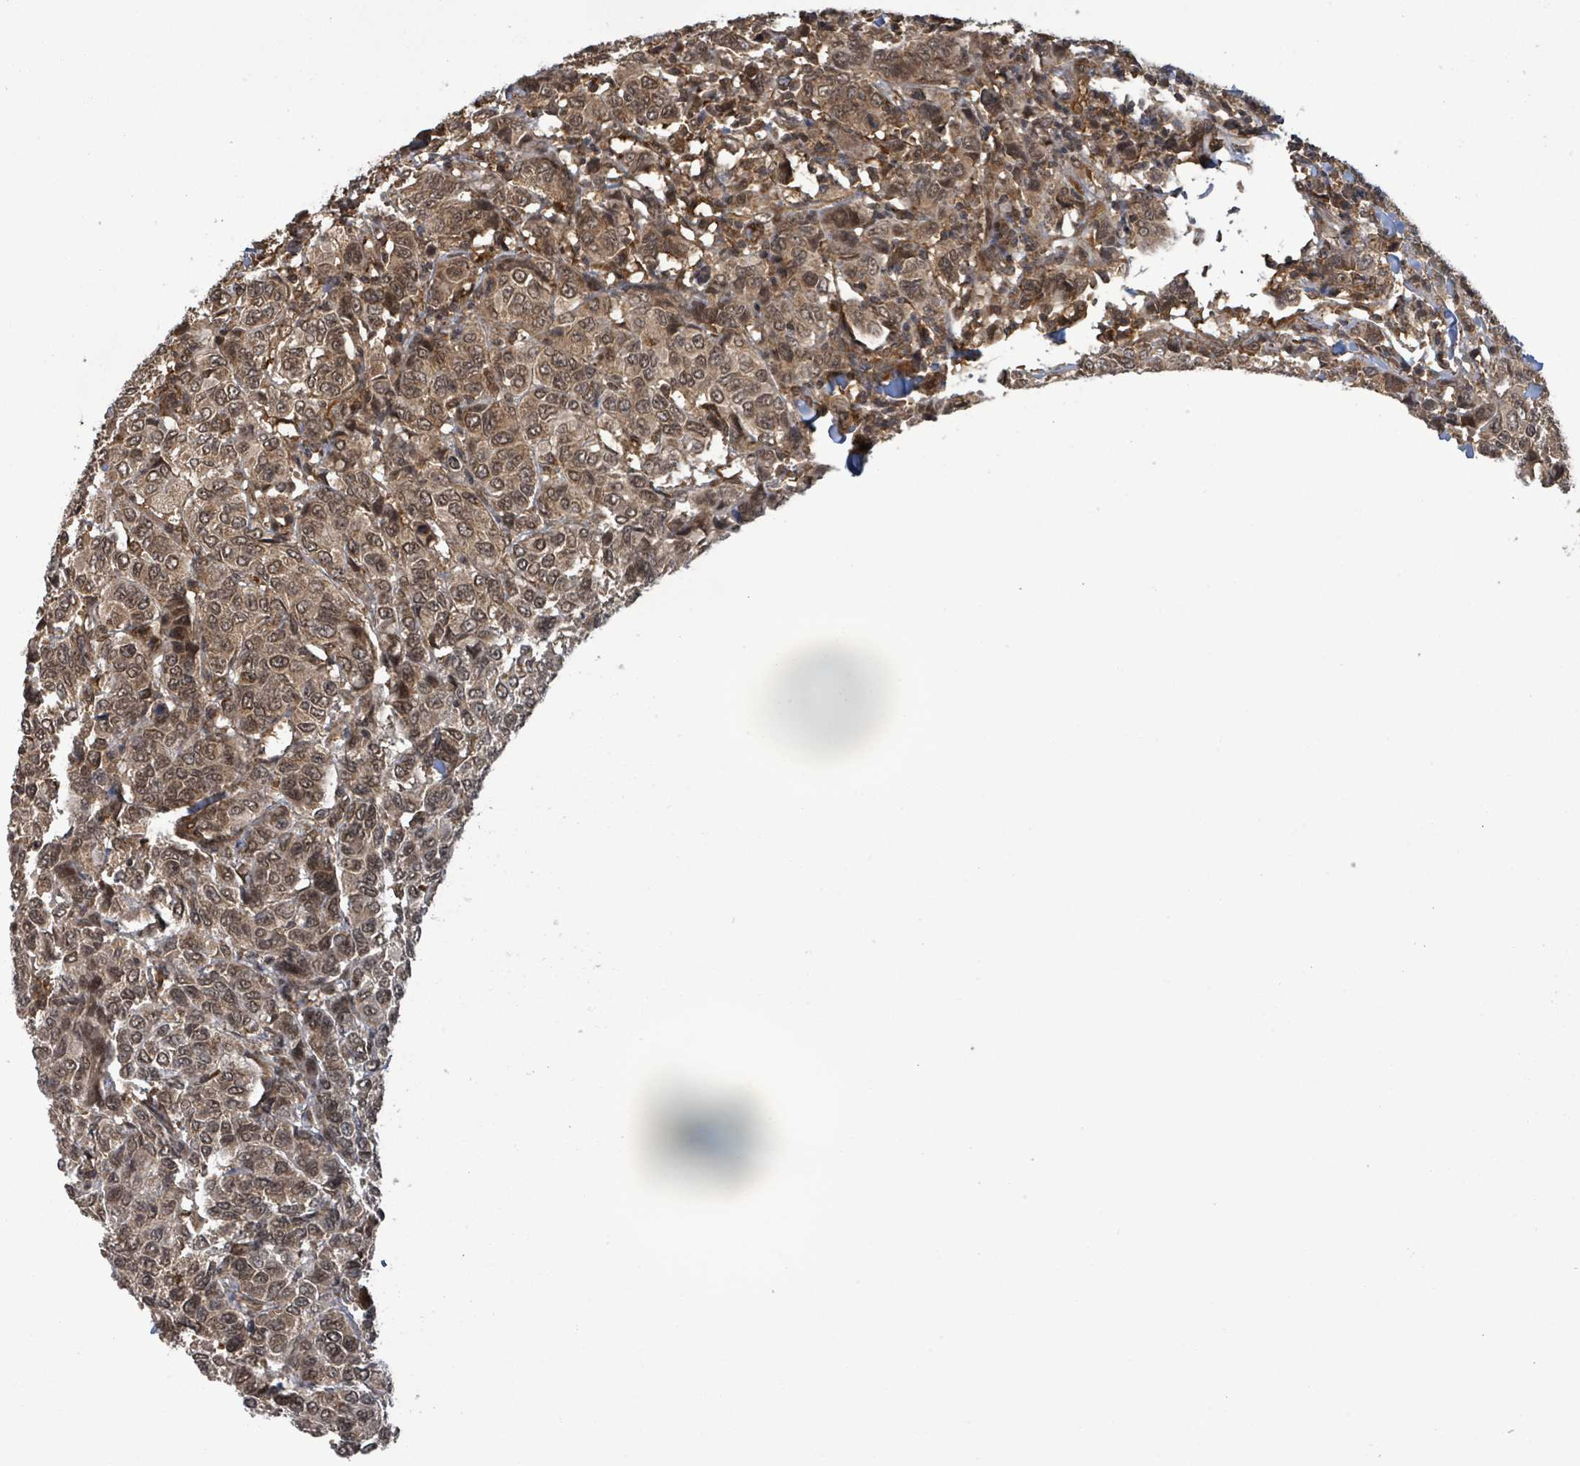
{"staining": {"intensity": "moderate", "quantity": ">75%", "location": "cytoplasmic/membranous,nuclear"}, "tissue": "breast cancer", "cell_type": "Tumor cells", "image_type": "cancer", "snomed": [{"axis": "morphology", "description": "Duct carcinoma"}, {"axis": "topography", "description": "Breast"}], "caption": "This is an image of immunohistochemistry (IHC) staining of intraductal carcinoma (breast), which shows moderate expression in the cytoplasmic/membranous and nuclear of tumor cells.", "gene": "KLC1", "patient": {"sex": "female", "age": 55}}